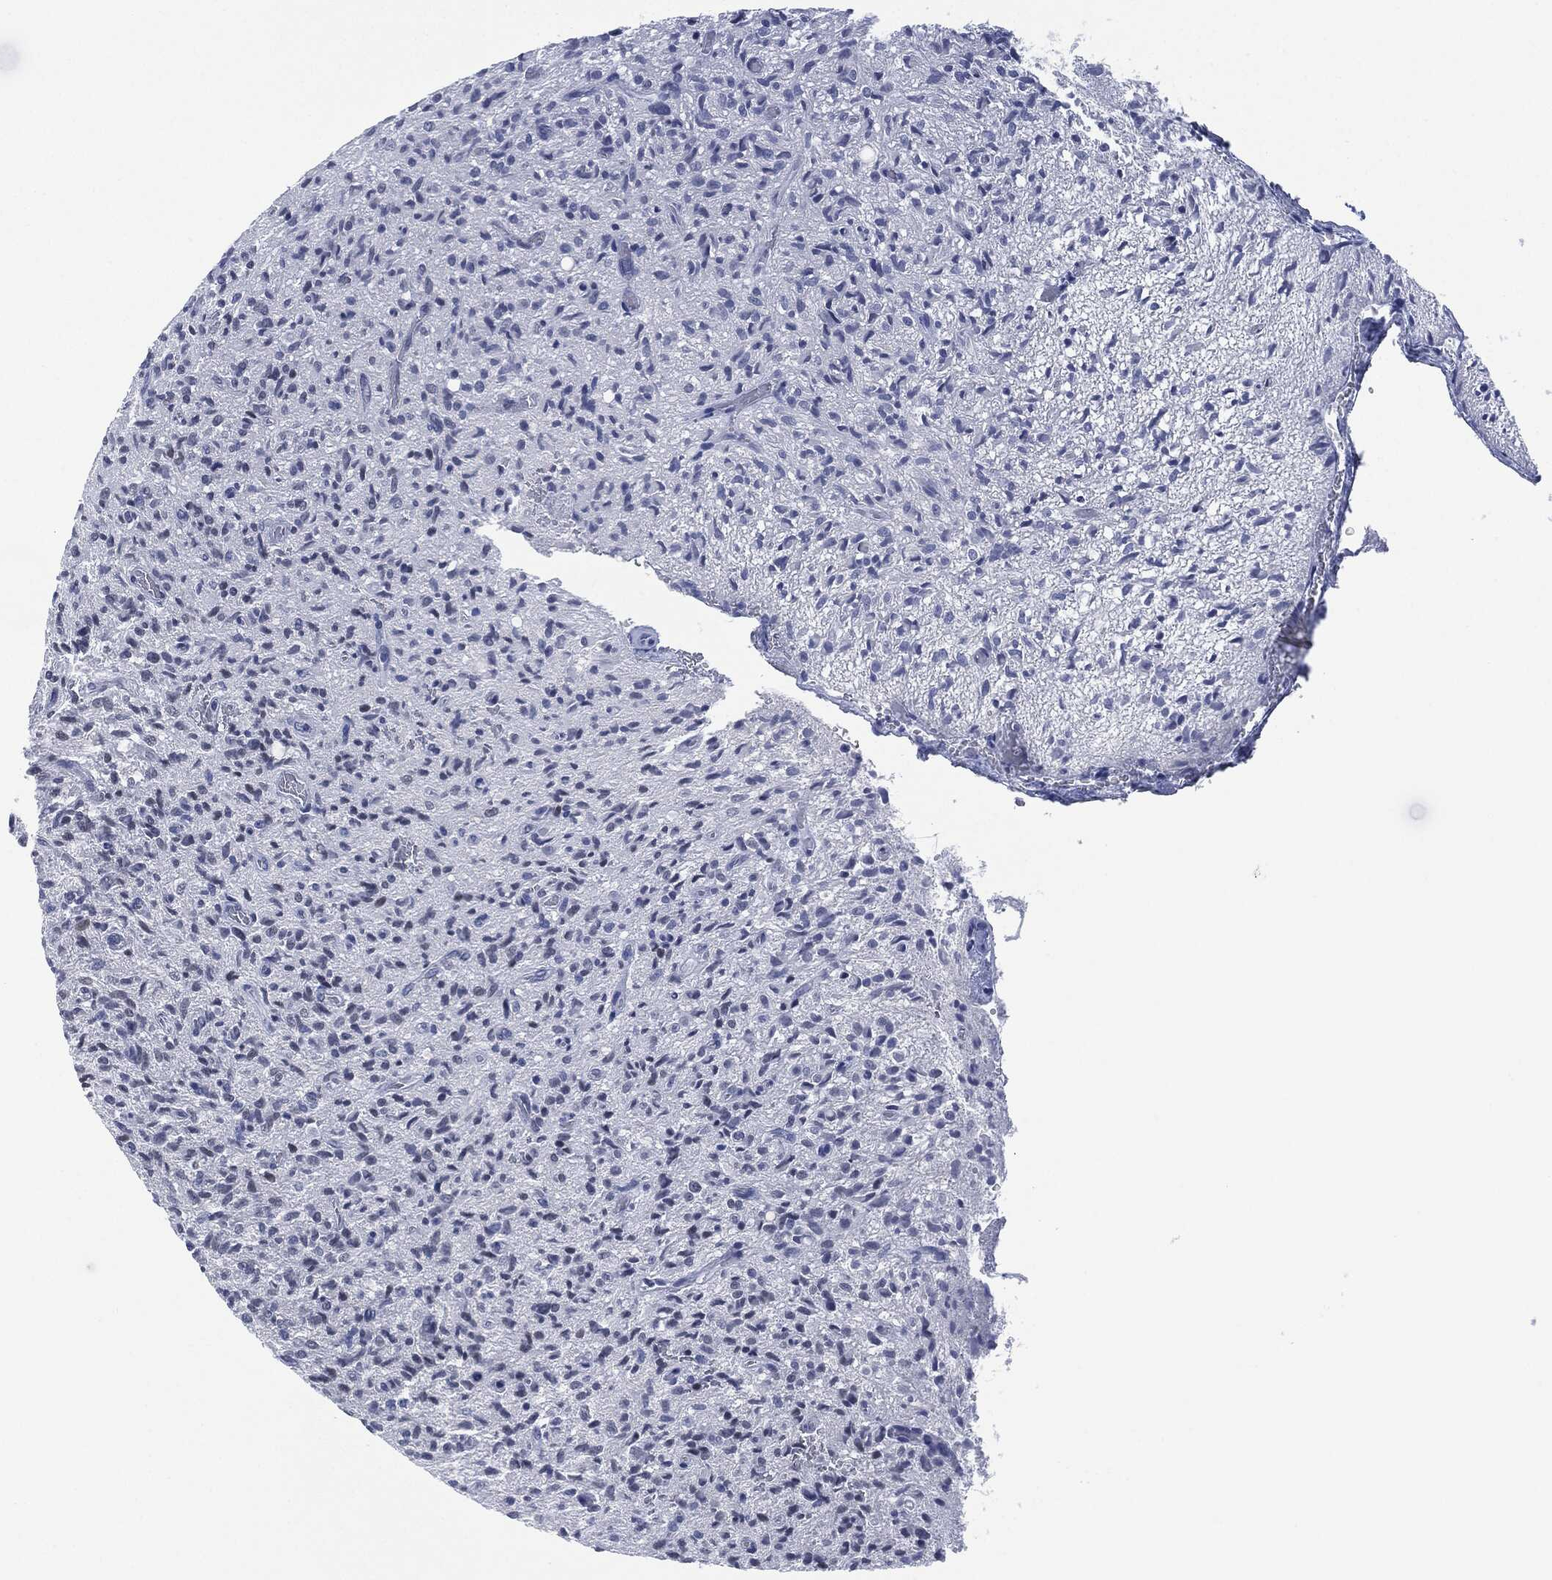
{"staining": {"intensity": "negative", "quantity": "none", "location": "none"}, "tissue": "glioma", "cell_type": "Tumor cells", "image_type": "cancer", "snomed": [{"axis": "morphology", "description": "Glioma, malignant, High grade"}, {"axis": "topography", "description": "Brain"}], "caption": "Immunohistochemistry of human glioma demonstrates no positivity in tumor cells.", "gene": "MUC16", "patient": {"sex": "male", "age": 64}}